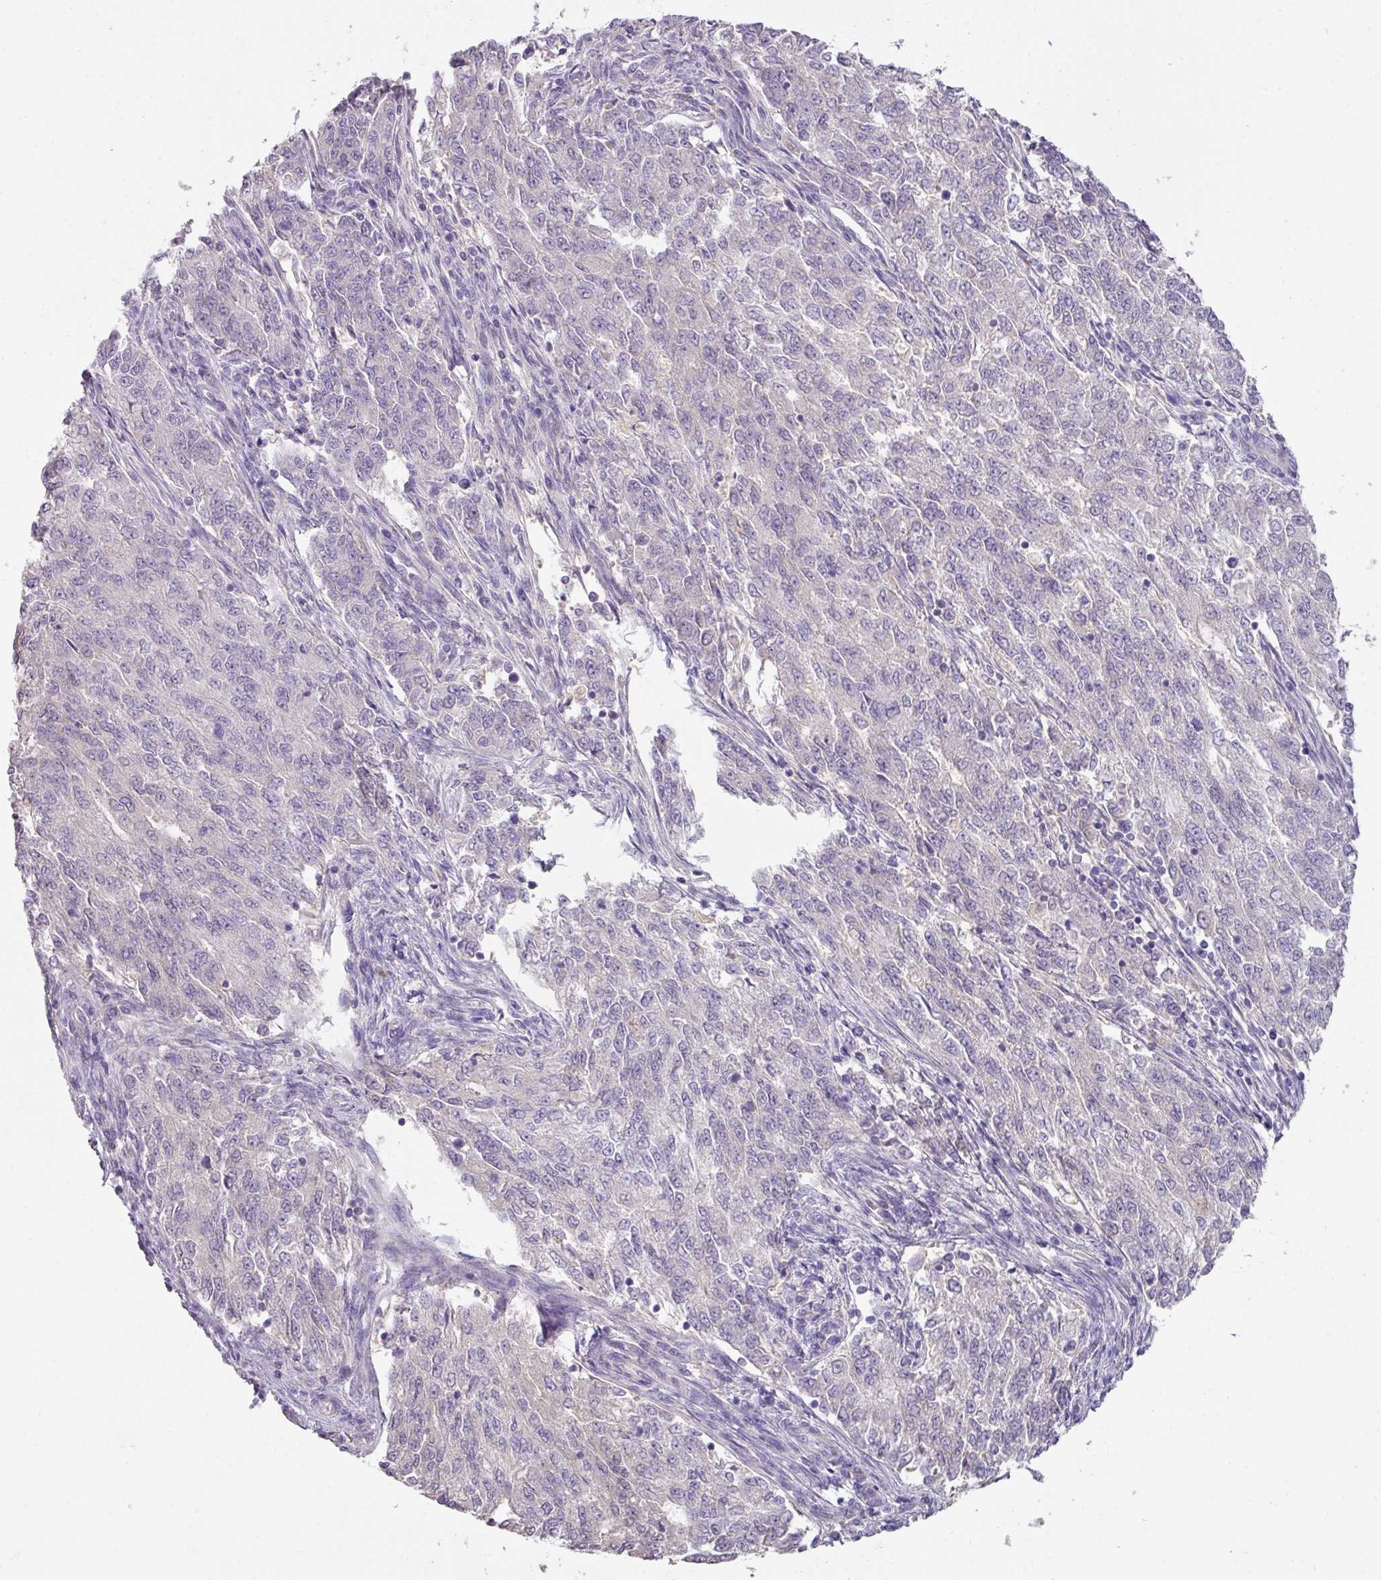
{"staining": {"intensity": "negative", "quantity": "none", "location": "none"}, "tissue": "endometrial cancer", "cell_type": "Tumor cells", "image_type": "cancer", "snomed": [{"axis": "morphology", "description": "Adenocarcinoma, NOS"}, {"axis": "topography", "description": "Endometrium"}], "caption": "High magnification brightfield microscopy of endometrial cancer stained with DAB (3,3'-diaminobenzidine) (brown) and counterstained with hematoxylin (blue): tumor cells show no significant positivity. The staining was performed using DAB to visualize the protein expression in brown, while the nuclei were stained in blue with hematoxylin (Magnification: 20x).", "gene": "ZNF266", "patient": {"sex": "female", "age": 50}}